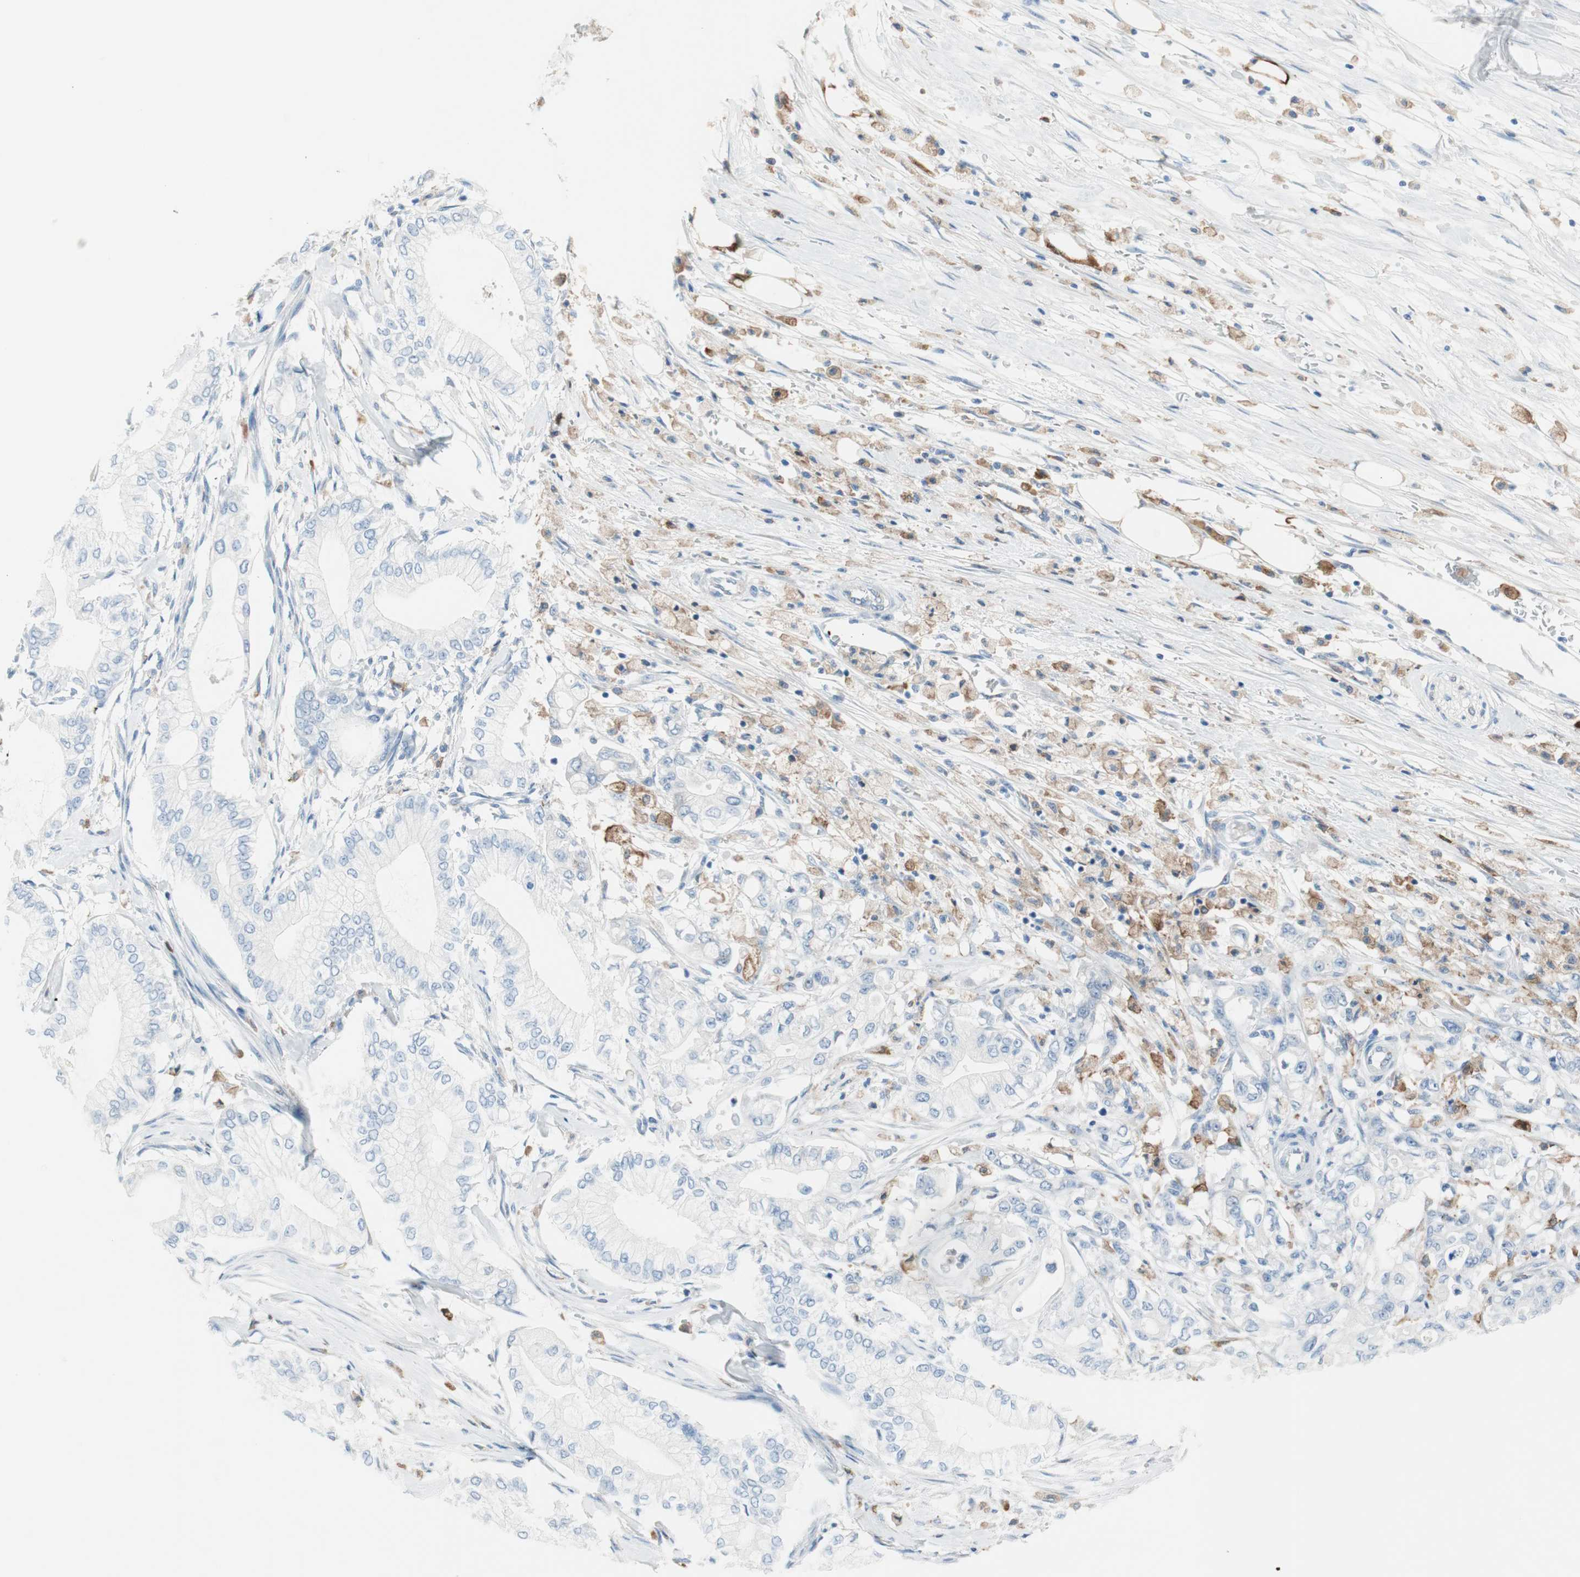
{"staining": {"intensity": "negative", "quantity": "none", "location": "none"}, "tissue": "pancreatic cancer", "cell_type": "Tumor cells", "image_type": "cancer", "snomed": [{"axis": "morphology", "description": "Adenocarcinoma, NOS"}, {"axis": "topography", "description": "Pancreas"}], "caption": "Tumor cells show no significant protein staining in pancreatic cancer.", "gene": "GLUL", "patient": {"sex": "male", "age": 70}}